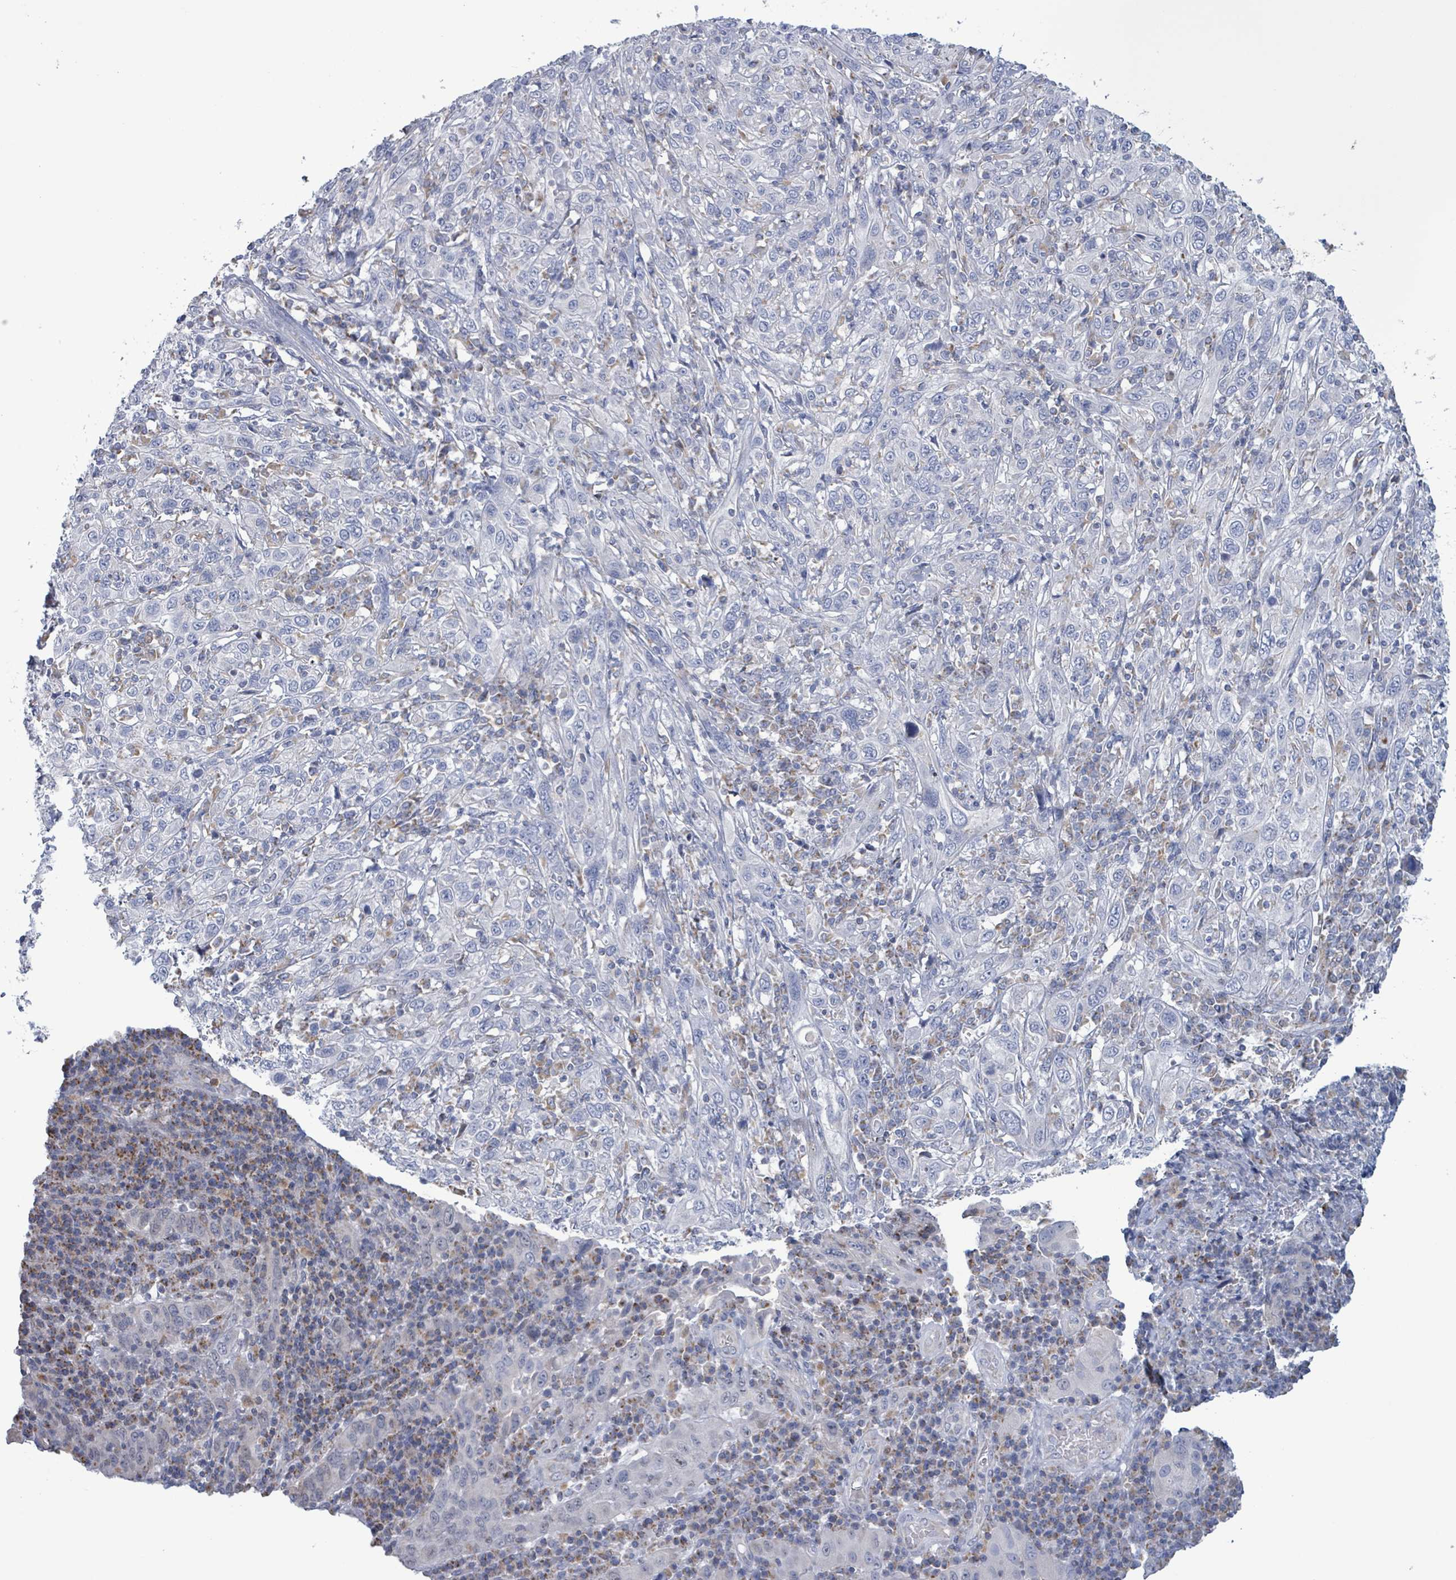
{"staining": {"intensity": "negative", "quantity": "none", "location": "none"}, "tissue": "cervical cancer", "cell_type": "Tumor cells", "image_type": "cancer", "snomed": [{"axis": "morphology", "description": "Squamous cell carcinoma, NOS"}, {"axis": "topography", "description": "Cervix"}], "caption": "A micrograph of human cervical cancer is negative for staining in tumor cells. Nuclei are stained in blue.", "gene": "AKR1C4", "patient": {"sex": "female", "age": 46}}